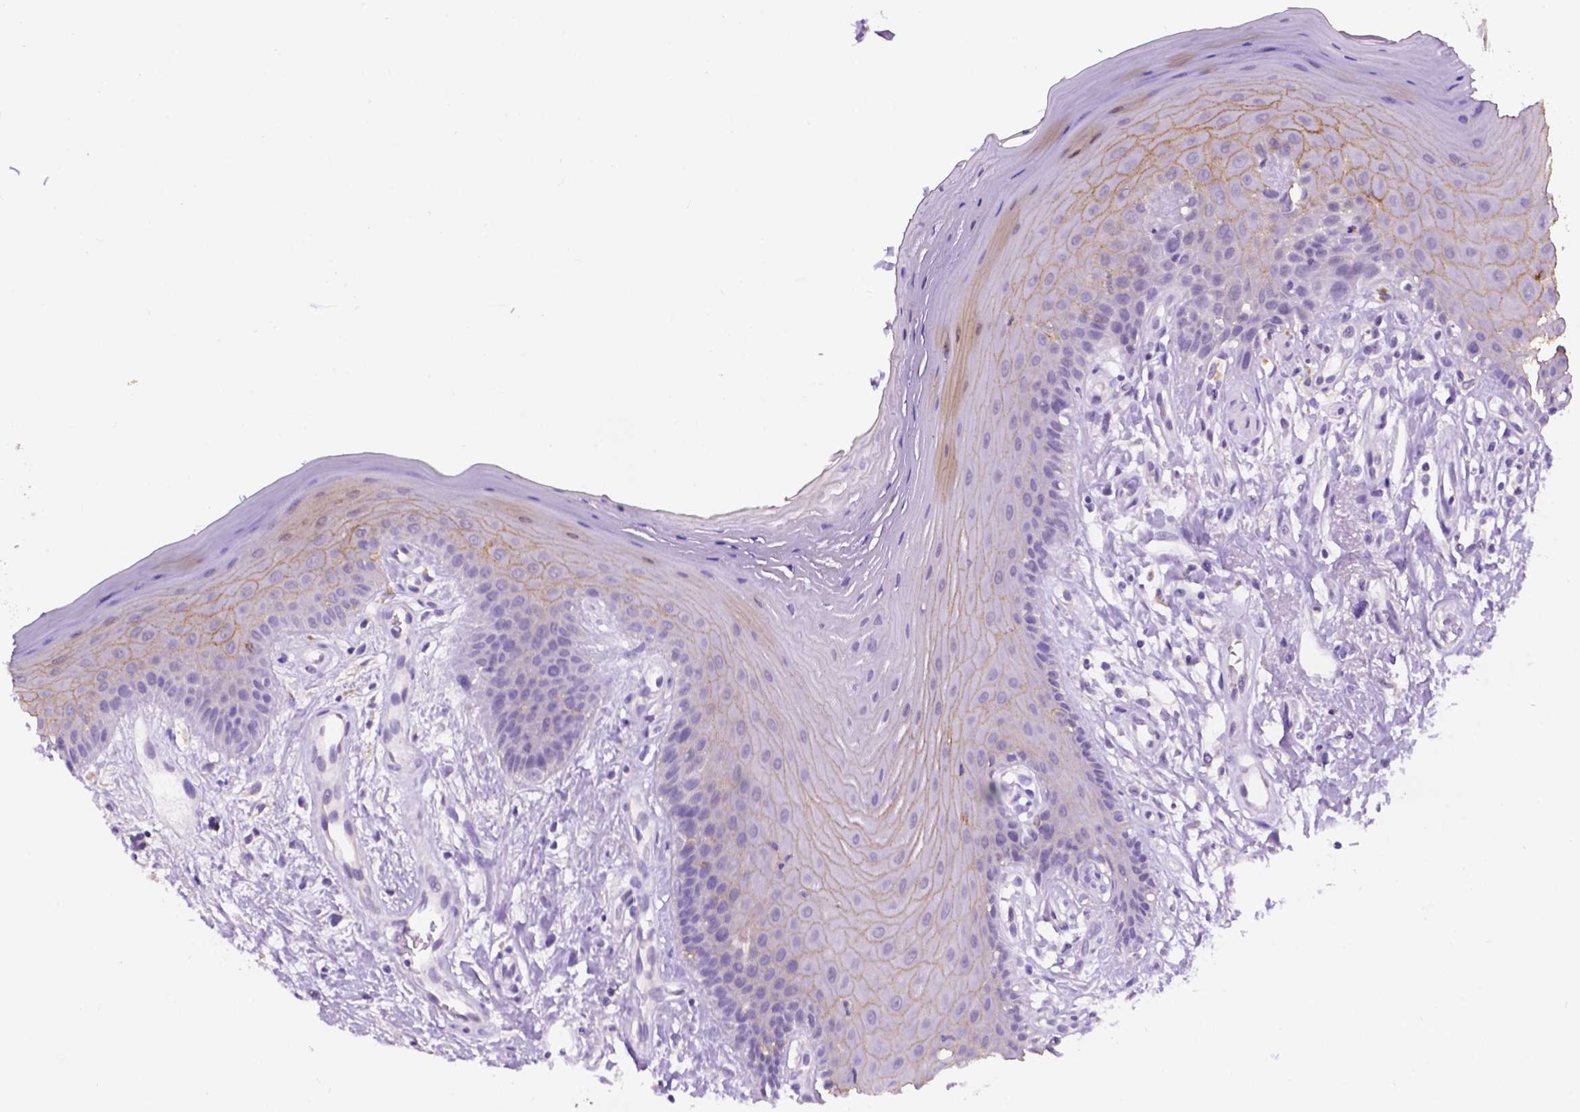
{"staining": {"intensity": "moderate", "quantity": "<25%", "location": "cytoplasmic/membranous"}, "tissue": "oral mucosa", "cell_type": "Squamous epithelial cells", "image_type": "normal", "snomed": [{"axis": "morphology", "description": "Normal tissue, NOS"}, {"axis": "morphology", "description": "Normal morphology"}, {"axis": "topography", "description": "Oral tissue"}], "caption": "Brown immunohistochemical staining in normal oral mucosa exhibits moderate cytoplasmic/membranous staining in approximately <25% of squamous epithelial cells. Immunohistochemistry stains the protein of interest in brown and the nuclei are stained blue.", "gene": "TACSTD2", "patient": {"sex": "female", "age": 76}}